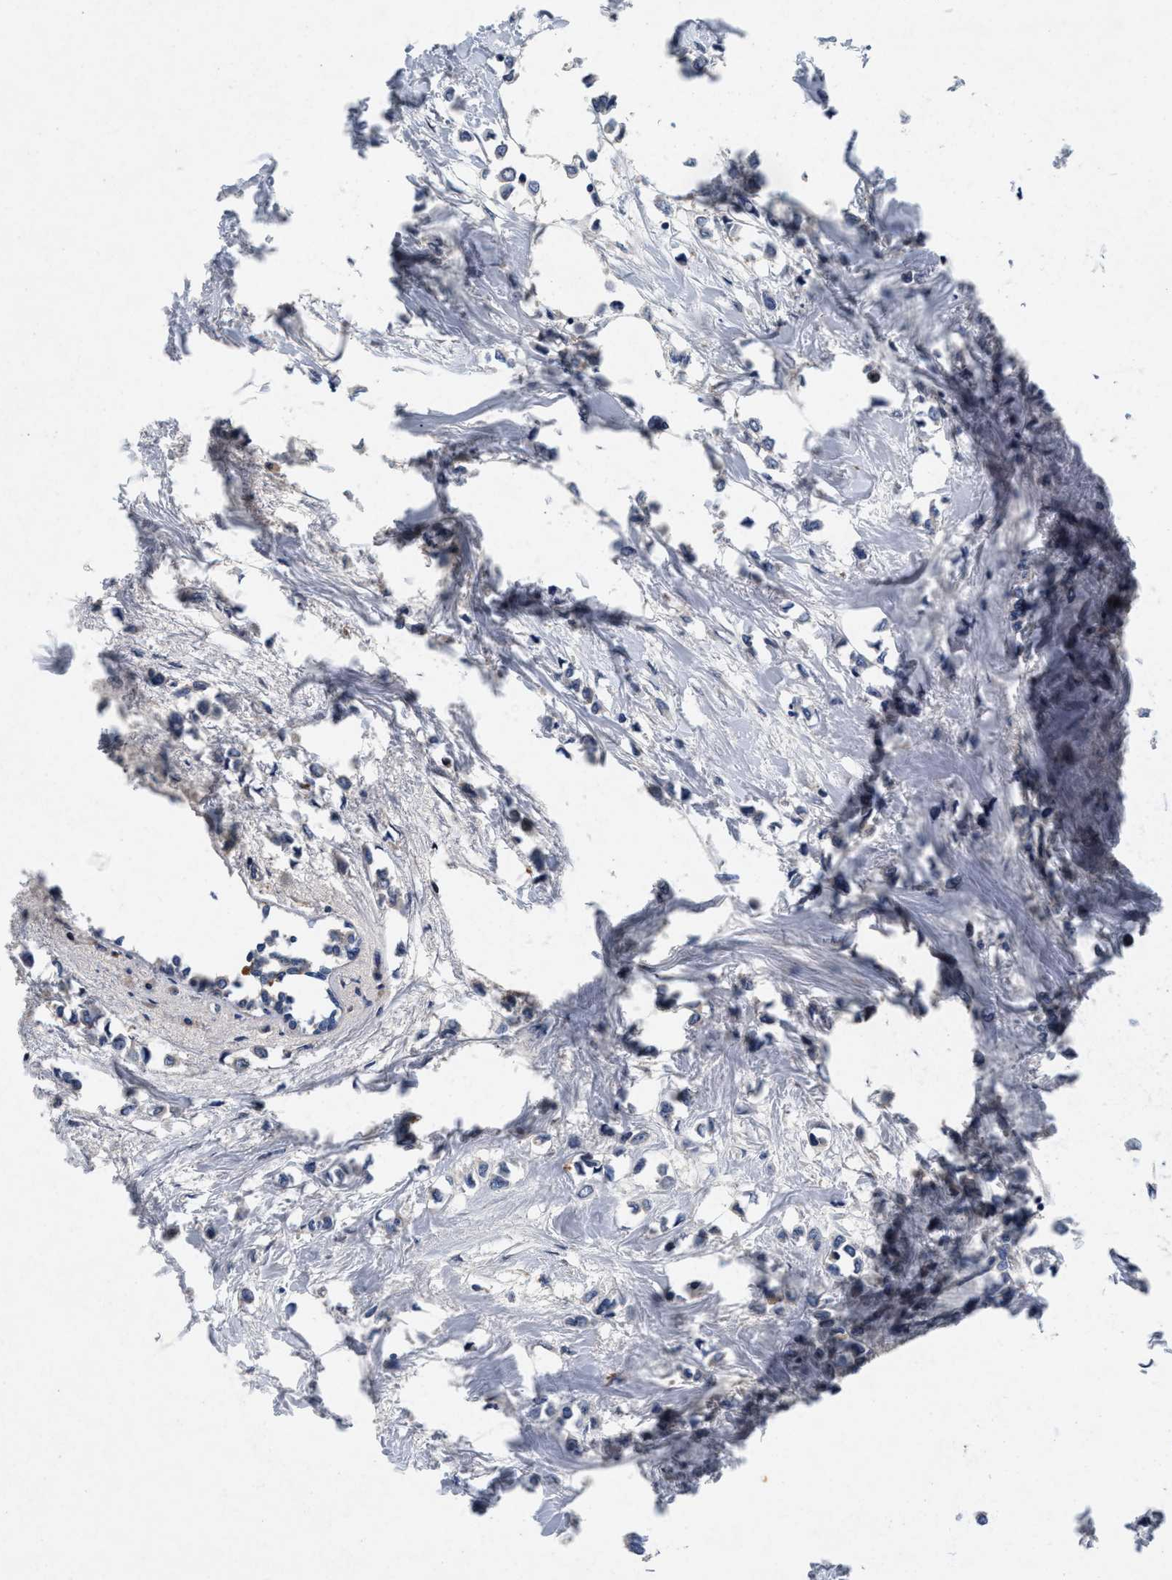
{"staining": {"intensity": "negative", "quantity": "none", "location": "none"}, "tissue": "breast cancer", "cell_type": "Tumor cells", "image_type": "cancer", "snomed": [{"axis": "morphology", "description": "Lobular carcinoma"}, {"axis": "topography", "description": "Breast"}], "caption": "Immunohistochemistry of human breast cancer demonstrates no positivity in tumor cells.", "gene": "LAD1", "patient": {"sex": "female", "age": 51}}